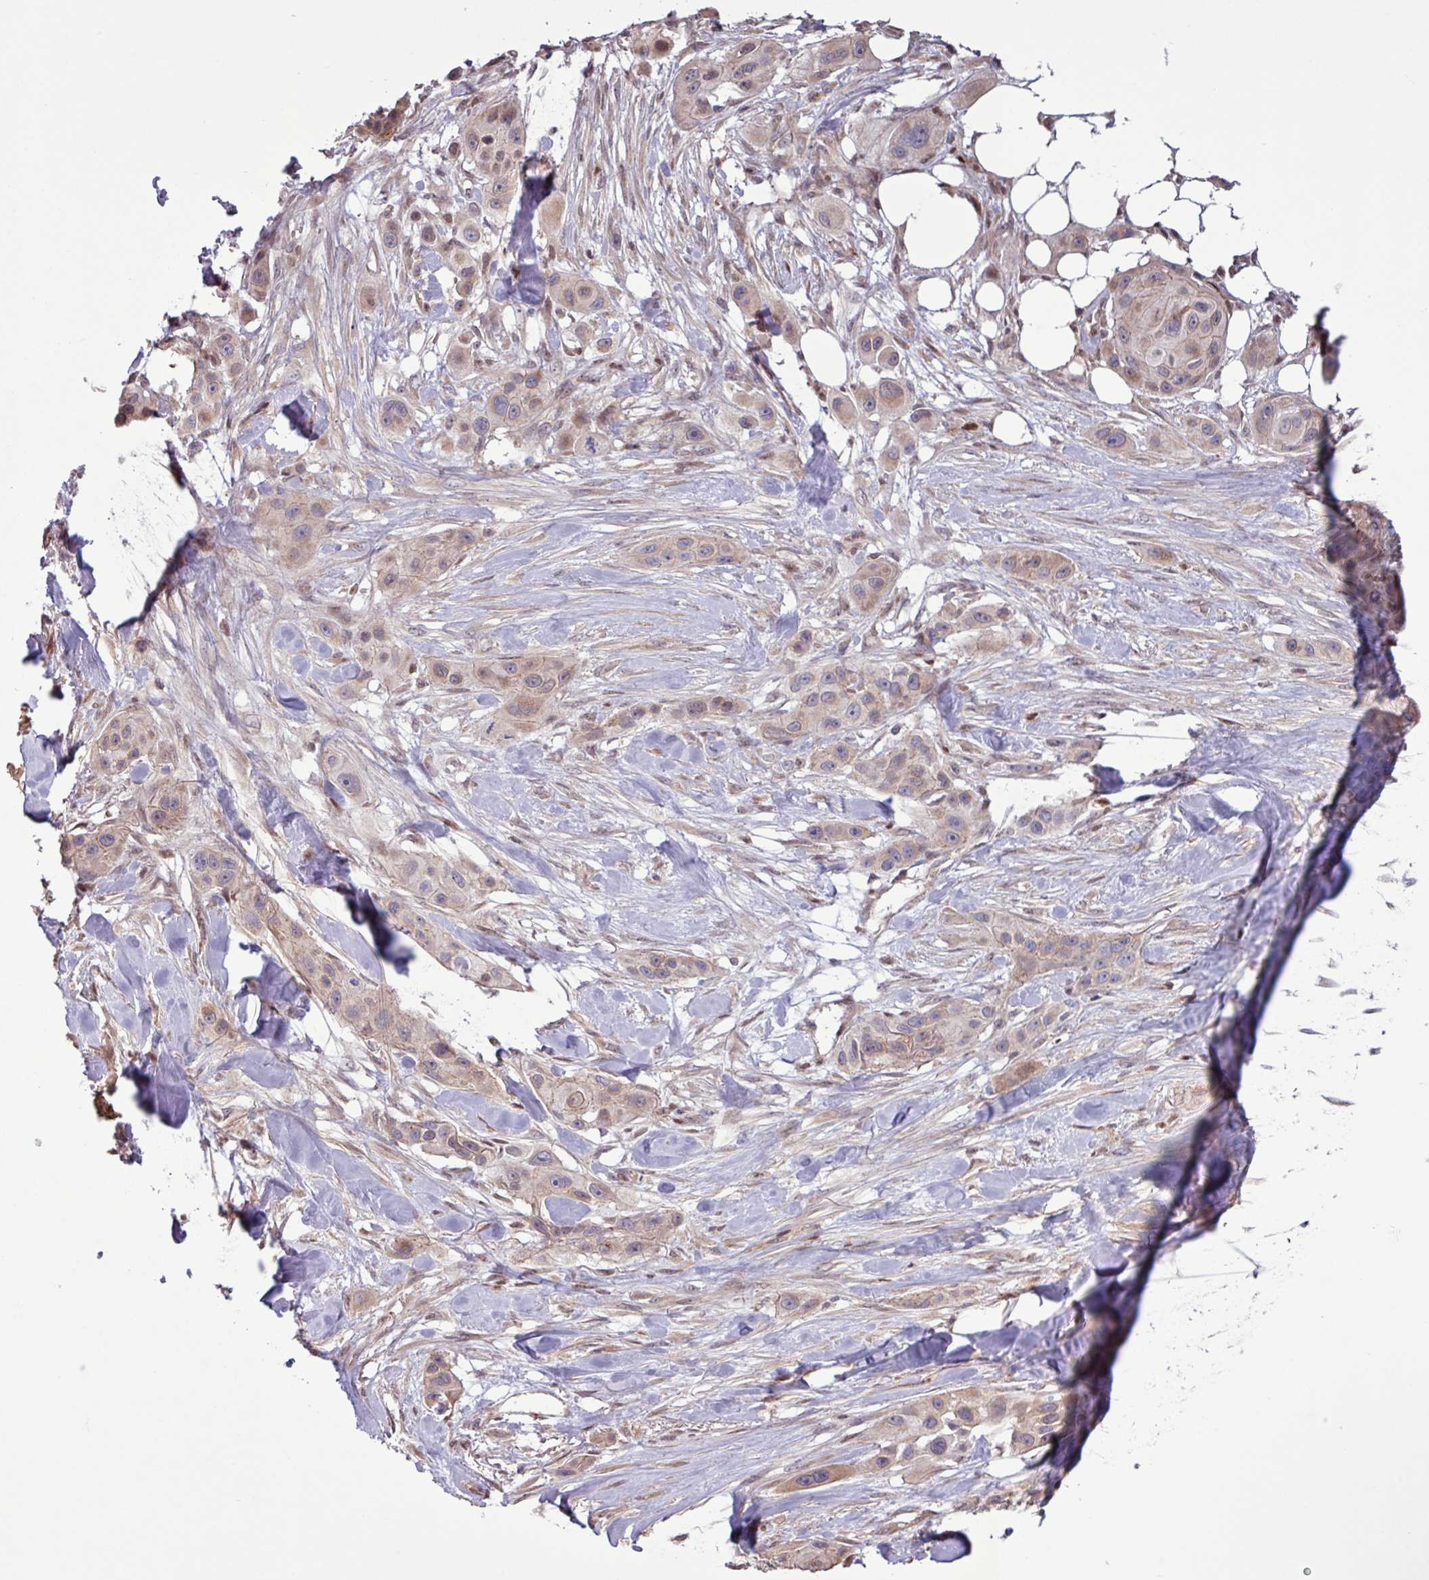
{"staining": {"intensity": "weak", "quantity": "<25%", "location": "cytoplasmic/membranous"}, "tissue": "skin cancer", "cell_type": "Tumor cells", "image_type": "cancer", "snomed": [{"axis": "morphology", "description": "Squamous cell carcinoma, NOS"}, {"axis": "topography", "description": "Skin"}], "caption": "This is an IHC image of skin cancer. There is no staining in tumor cells.", "gene": "PDPR", "patient": {"sex": "male", "age": 63}}